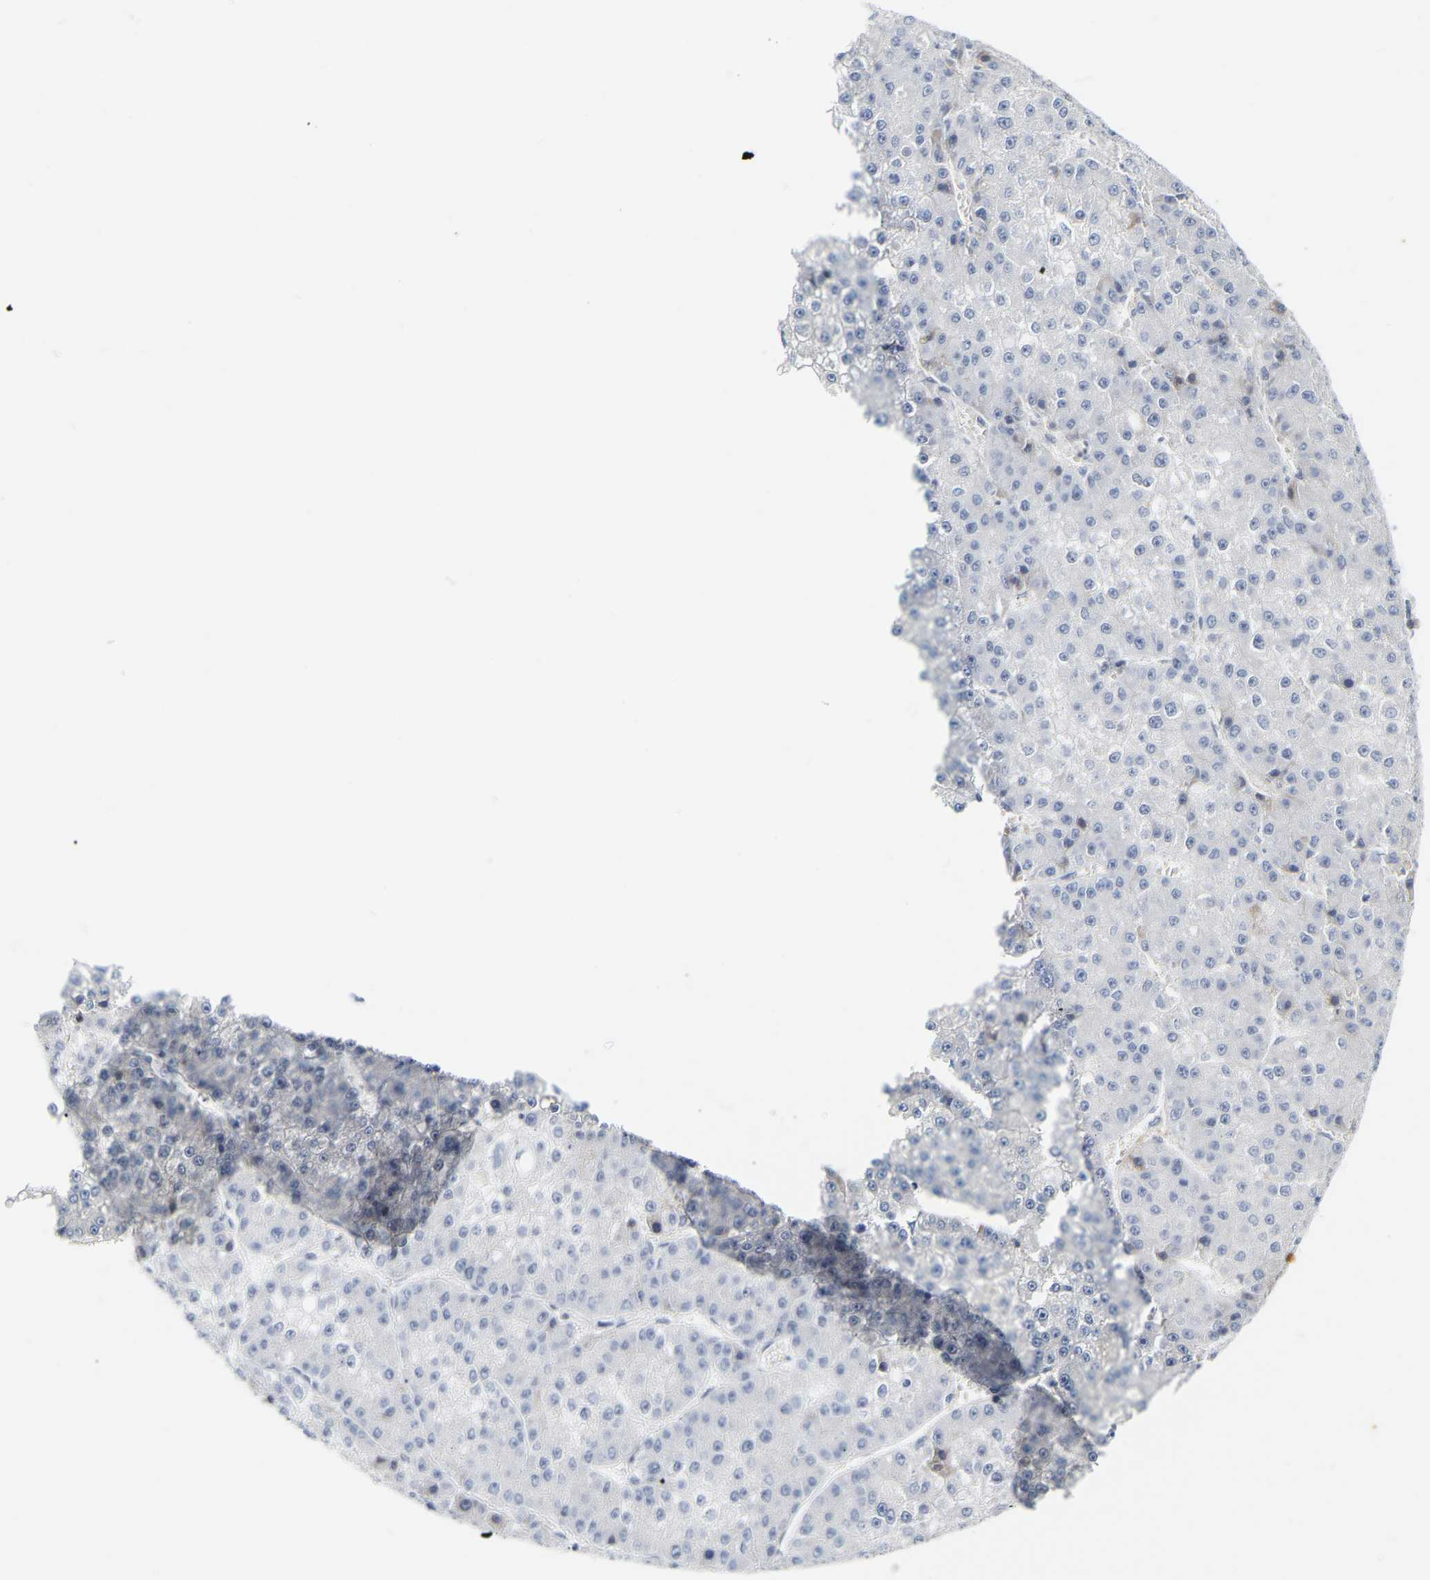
{"staining": {"intensity": "negative", "quantity": "none", "location": "none"}, "tissue": "liver cancer", "cell_type": "Tumor cells", "image_type": "cancer", "snomed": [{"axis": "morphology", "description": "Carcinoma, Hepatocellular, NOS"}, {"axis": "topography", "description": "Liver"}], "caption": "There is no significant positivity in tumor cells of liver cancer (hepatocellular carcinoma).", "gene": "GNAS", "patient": {"sex": "female", "age": 73}}